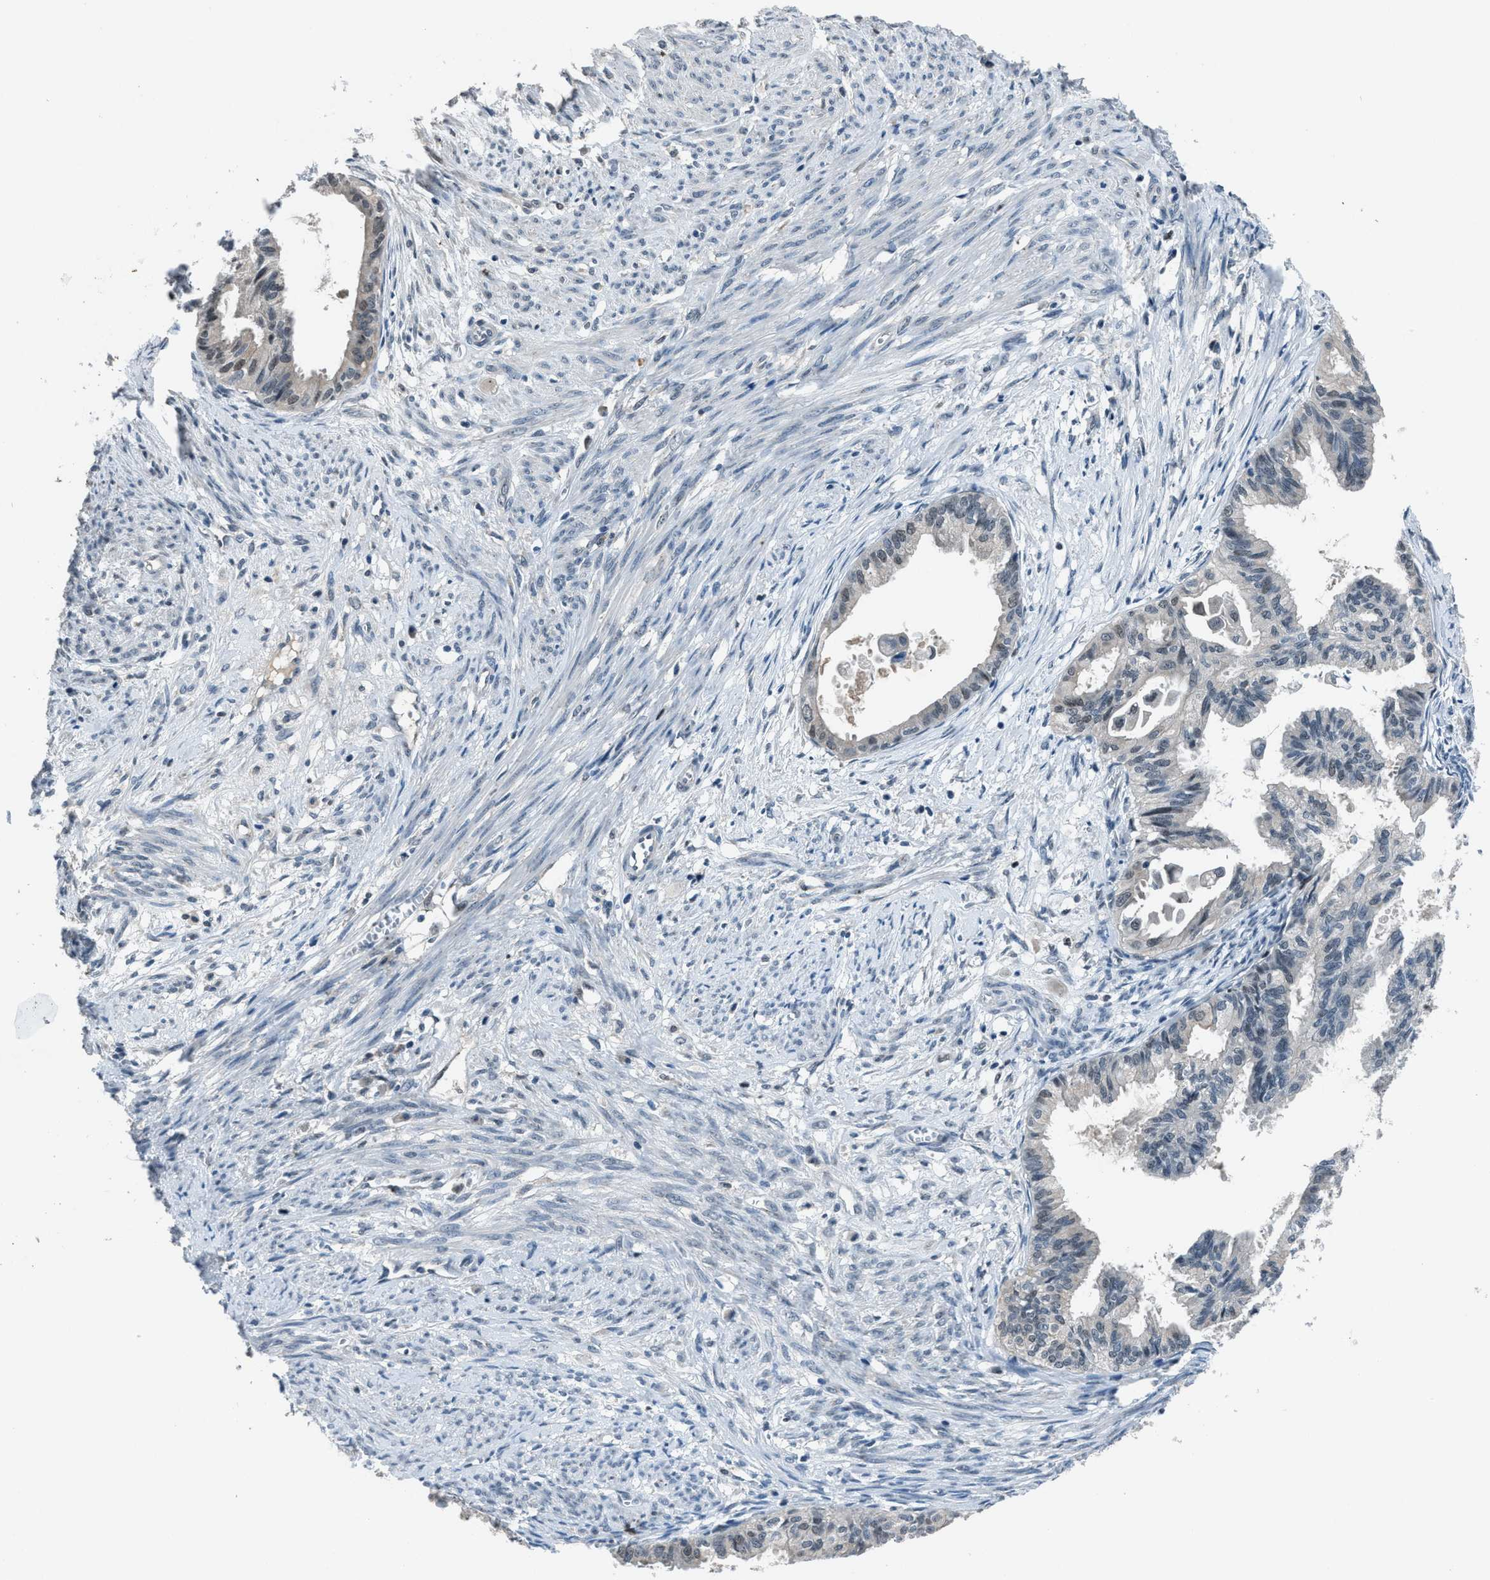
{"staining": {"intensity": "weak", "quantity": "<25%", "location": "cytoplasmic/membranous,nuclear"}, "tissue": "cervical cancer", "cell_type": "Tumor cells", "image_type": "cancer", "snomed": [{"axis": "morphology", "description": "Normal tissue, NOS"}, {"axis": "morphology", "description": "Adenocarcinoma, NOS"}, {"axis": "topography", "description": "Cervix"}, {"axis": "topography", "description": "Endometrium"}], "caption": "Immunohistochemical staining of adenocarcinoma (cervical) reveals no significant staining in tumor cells.", "gene": "DUSP19", "patient": {"sex": "female", "age": 86}}